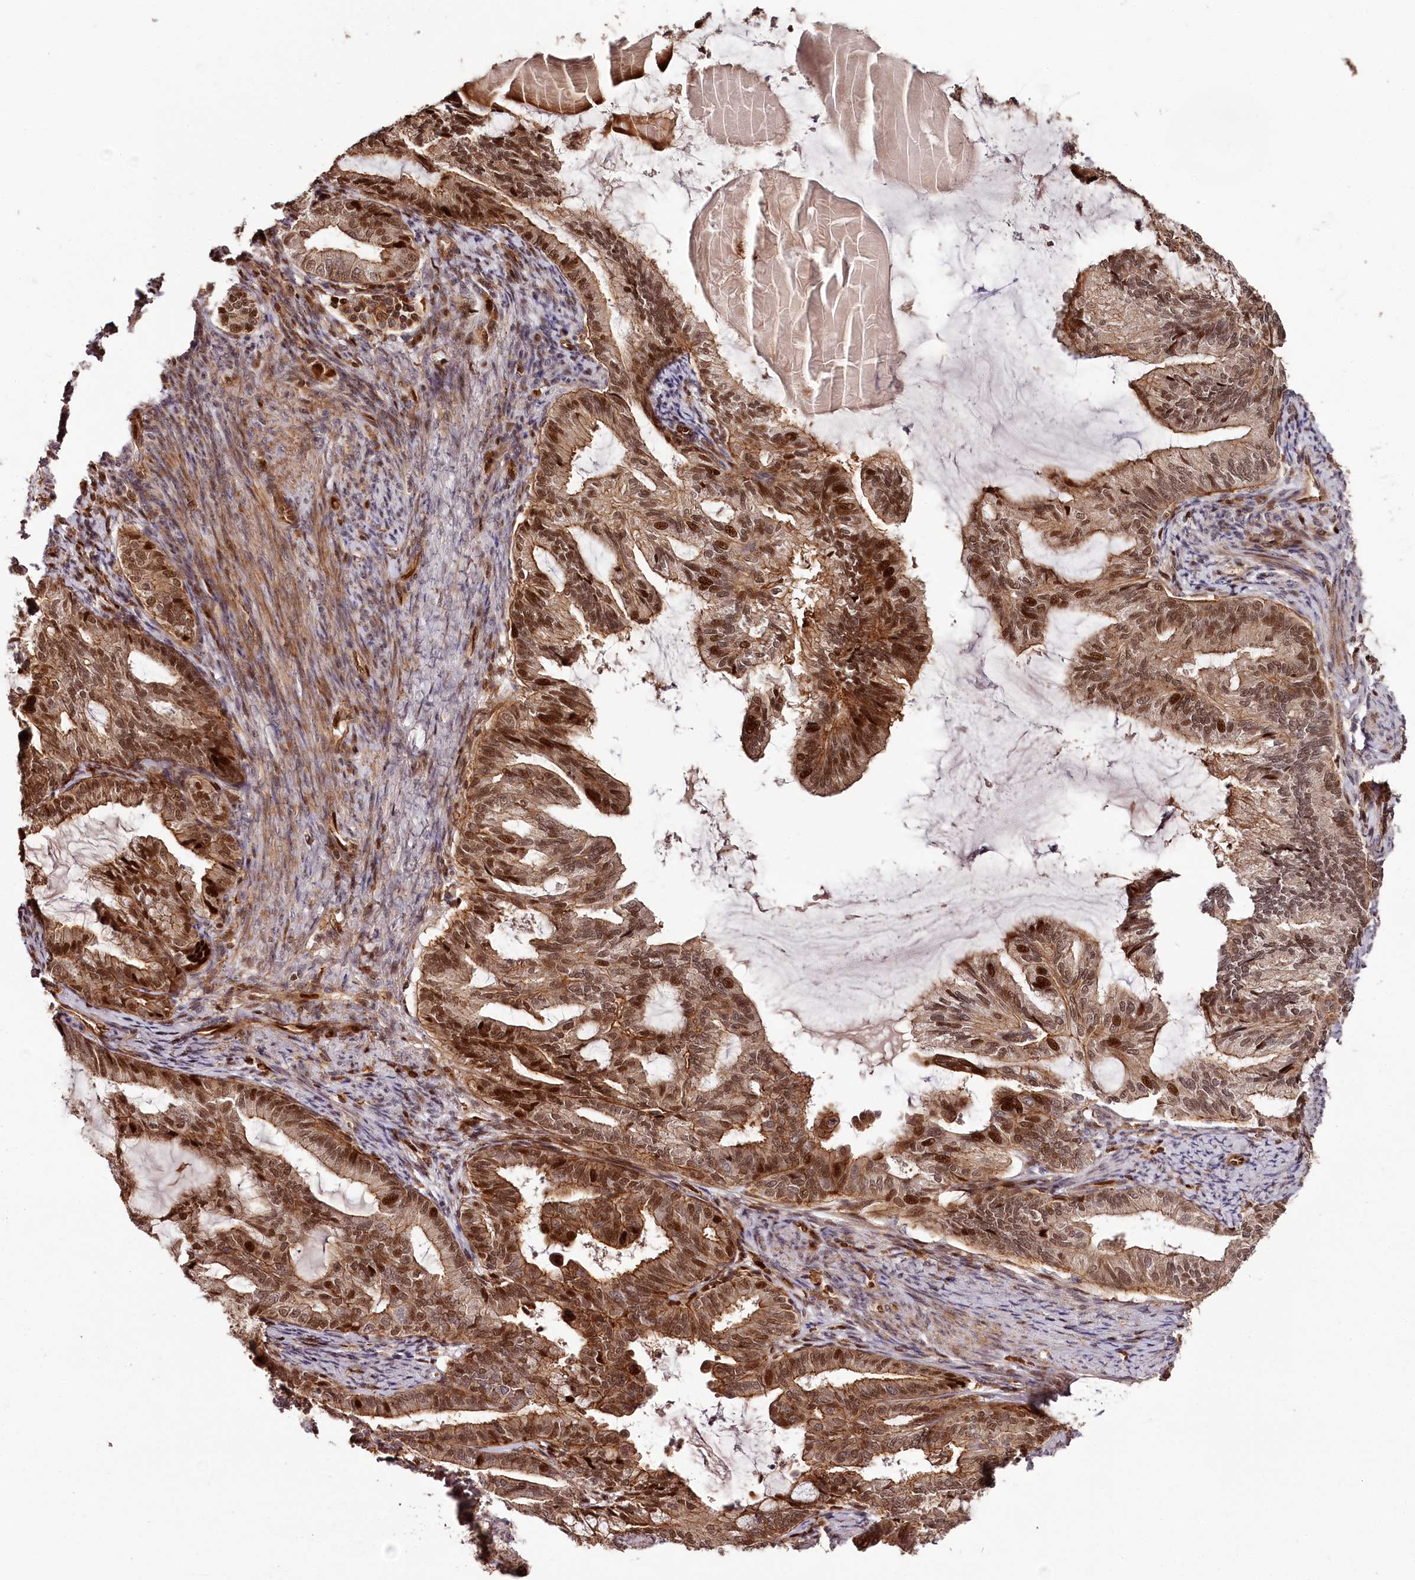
{"staining": {"intensity": "strong", "quantity": ">75%", "location": "cytoplasmic/membranous,nuclear"}, "tissue": "endometrial cancer", "cell_type": "Tumor cells", "image_type": "cancer", "snomed": [{"axis": "morphology", "description": "Adenocarcinoma, NOS"}, {"axis": "topography", "description": "Endometrium"}], "caption": "High-magnification brightfield microscopy of adenocarcinoma (endometrial) stained with DAB (brown) and counterstained with hematoxylin (blue). tumor cells exhibit strong cytoplasmic/membranous and nuclear staining is seen in approximately>75% of cells.", "gene": "KIF14", "patient": {"sex": "female", "age": 86}}